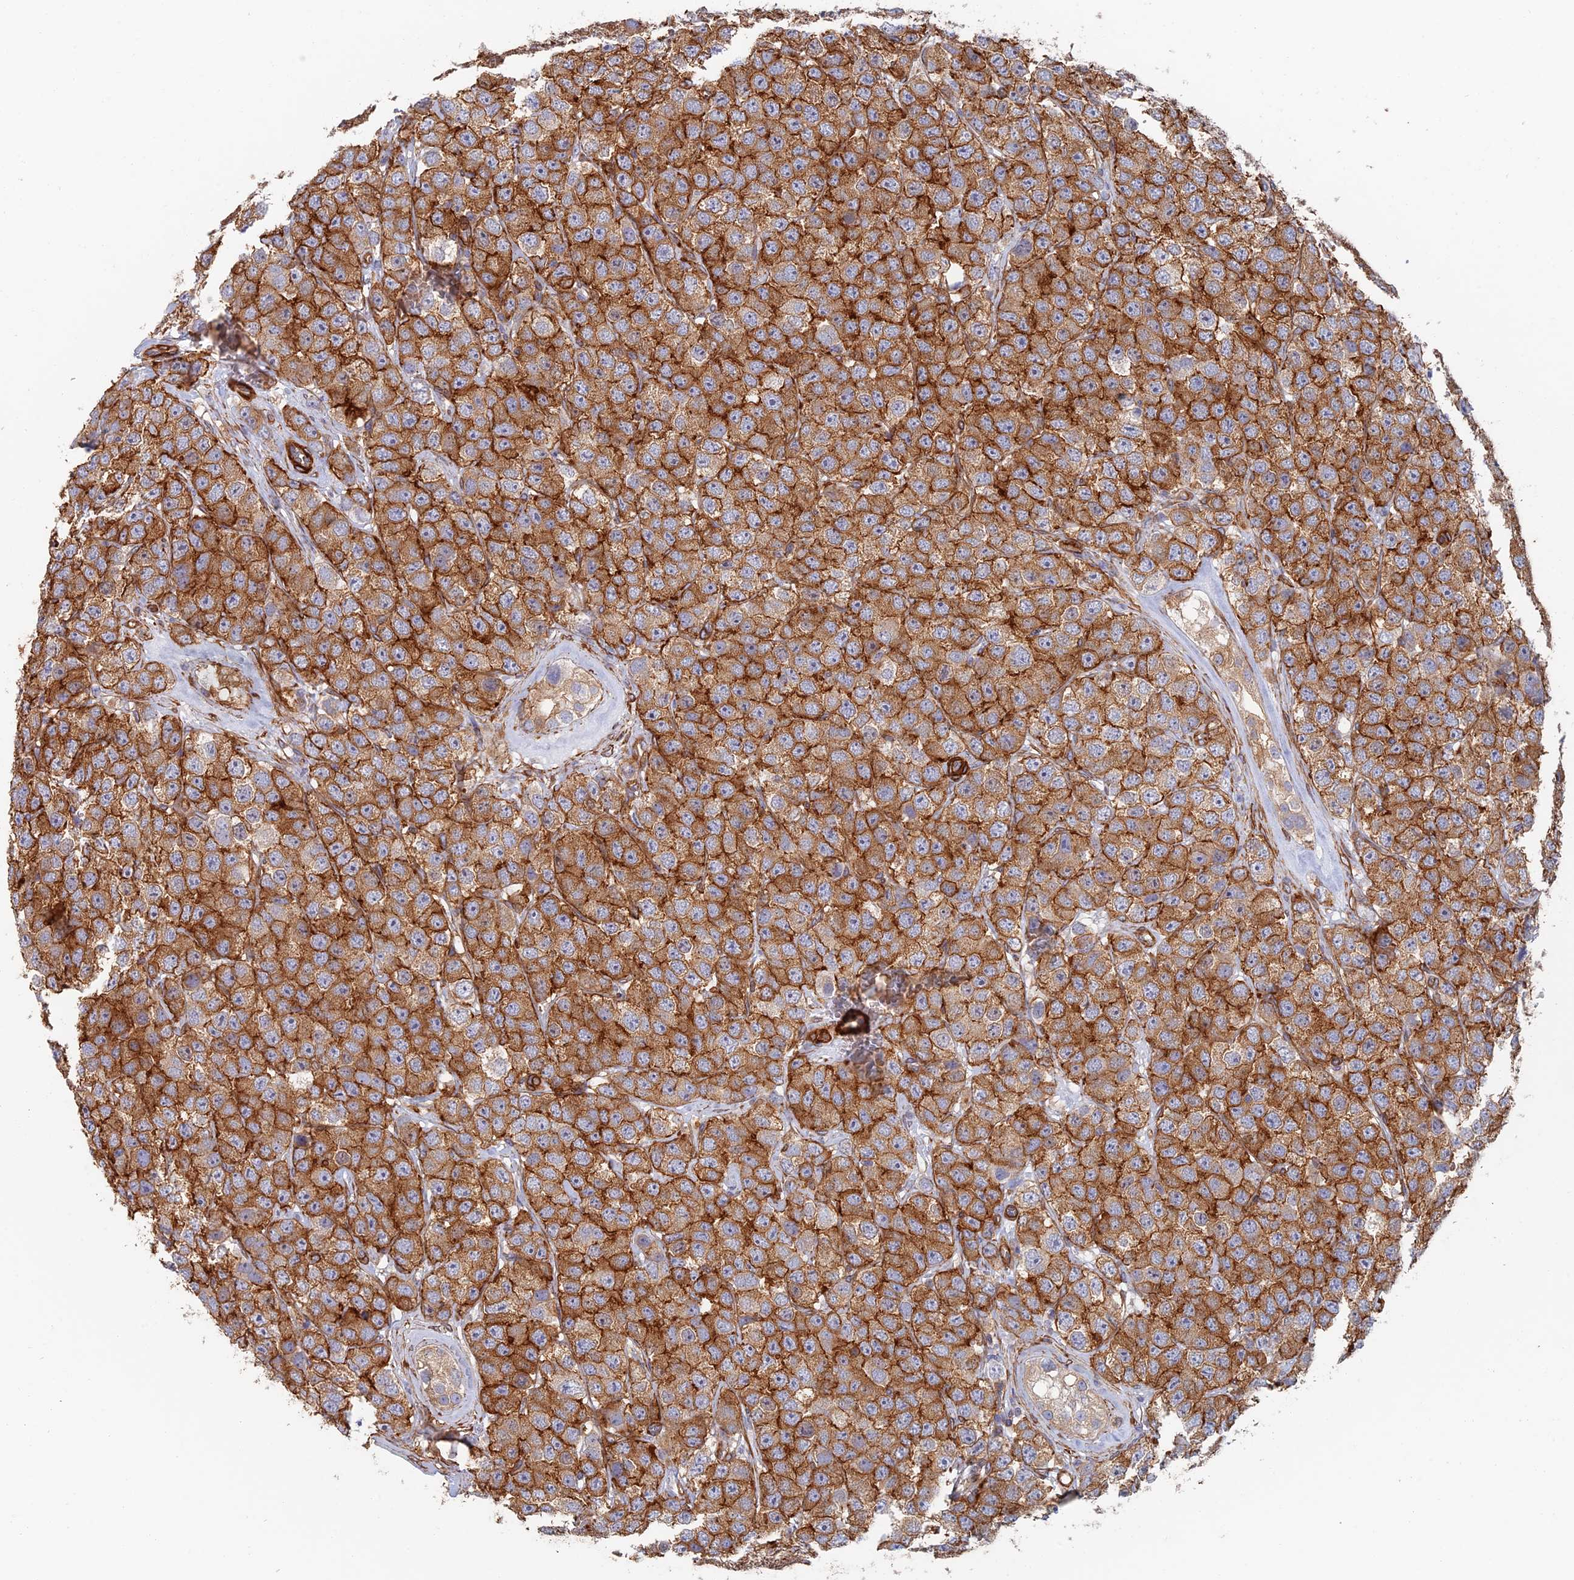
{"staining": {"intensity": "strong", "quantity": ">75%", "location": "cytoplasmic/membranous"}, "tissue": "testis cancer", "cell_type": "Tumor cells", "image_type": "cancer", "snomed": [{"axis": "morphology", "description": "Seminoma, NOS"}, {"axis": "topography", "description": "Testis"}], "caption": "Tumor cells show high levels of strong cytoplasmic/membranous positivity in about >75% of cells in human testis cancer. The staining is performed using DAB brown chromogen to label protein expression. The nuclei are counter-stained blue using hematoxylin.", "gene": "PAK4", "patient": {"sex": "male", "age": 28}}